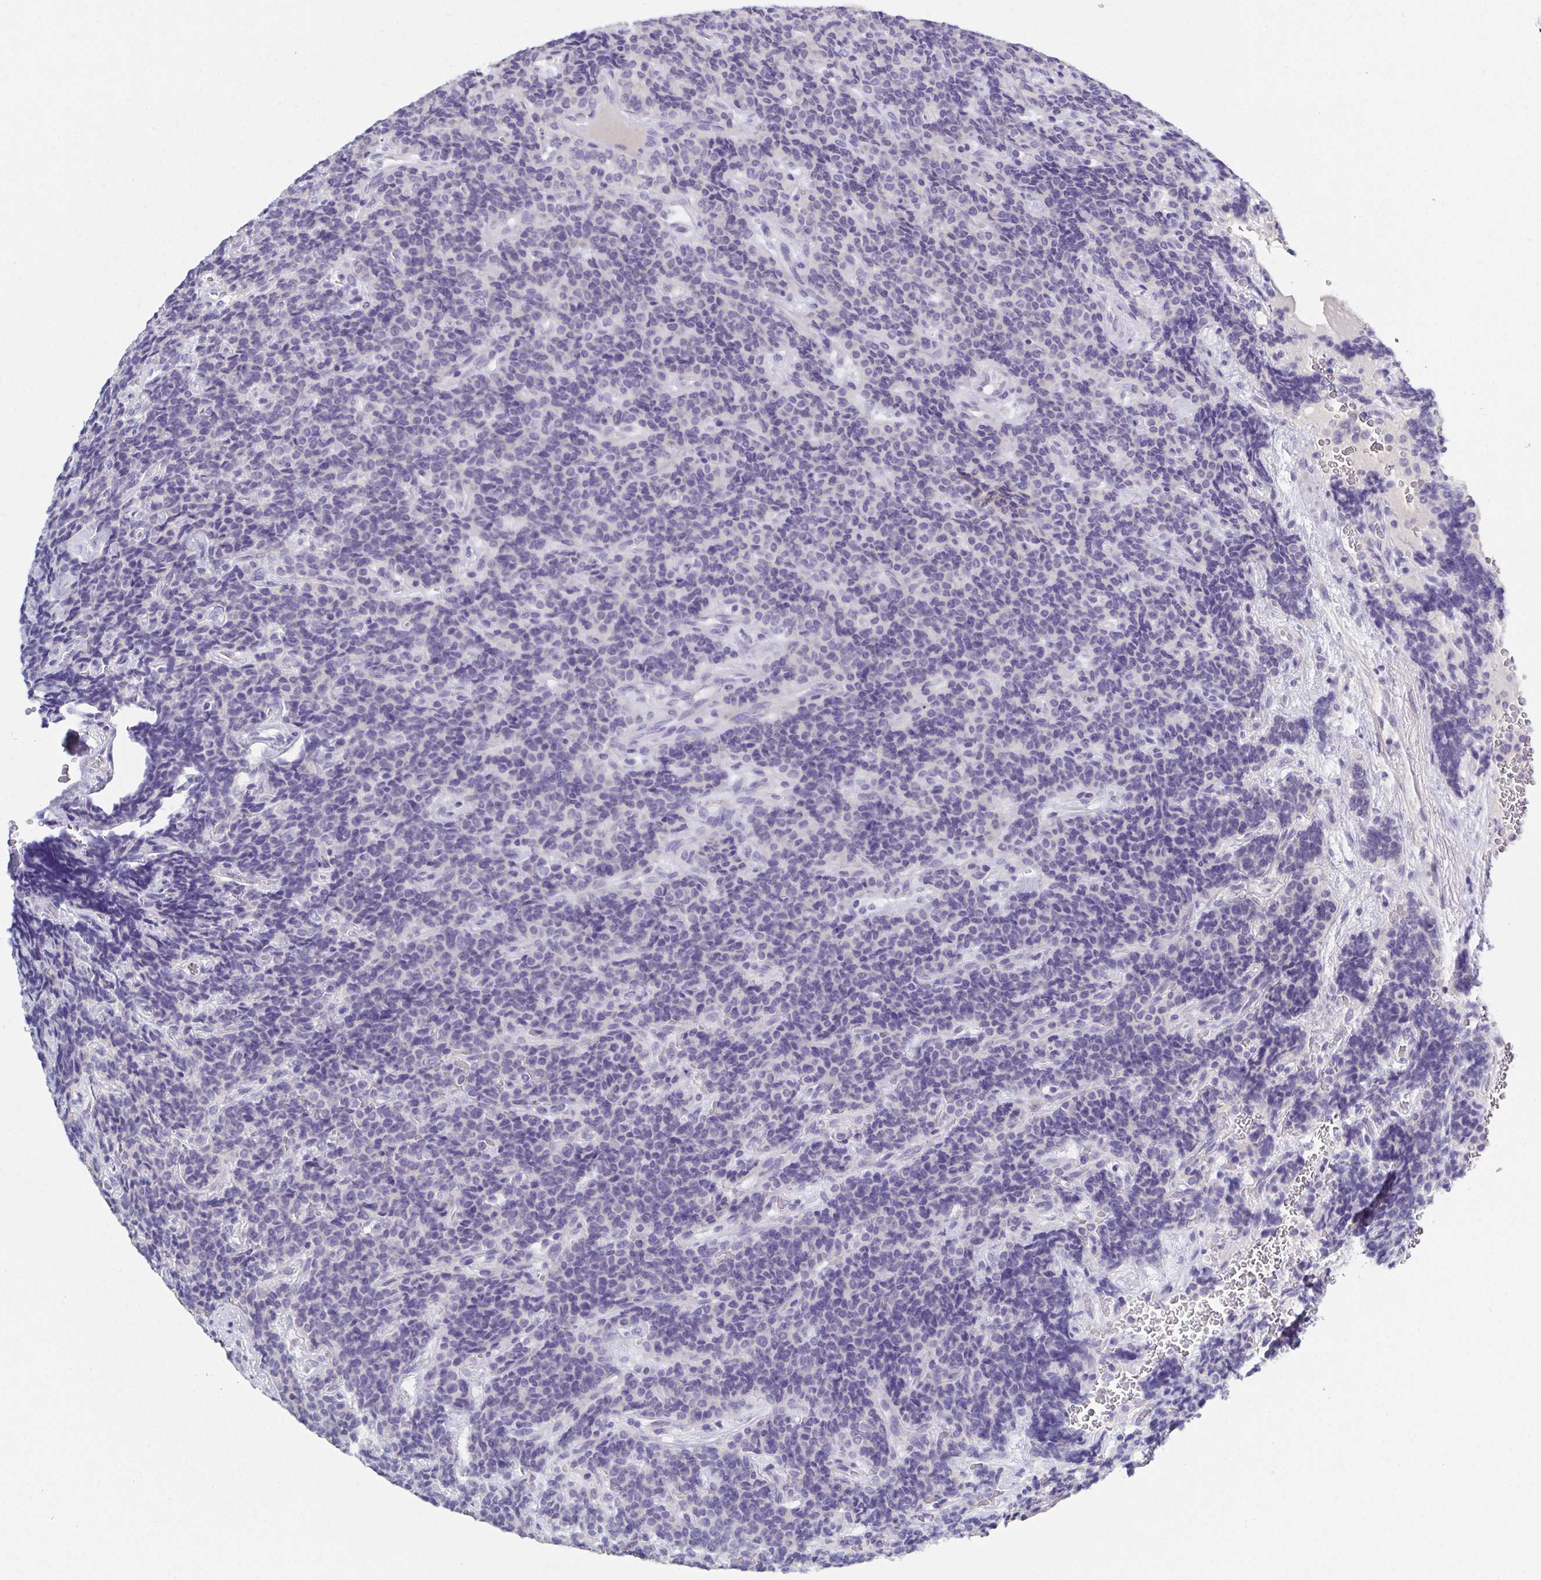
{"staining": {"intensity": "negative", "quantity": "none", "location": "none"}, "tissue": "carcinoid", "cell_type": "Tumor cells", "image_type": "cancer", "snomed": [{"axis": "morphology", "description": "Carcinoid, malignant, NOS"}, {"axis": "topography", "description": "Pancreas"}], "caption": "Immunohistochemistry micrograph of neoplastic tissue: carcinoid stained with DAB reveals no significant protein positivity in tumor cells.", "gene": "SSC4D", "patient": {"sex": "male", "age": 36}}